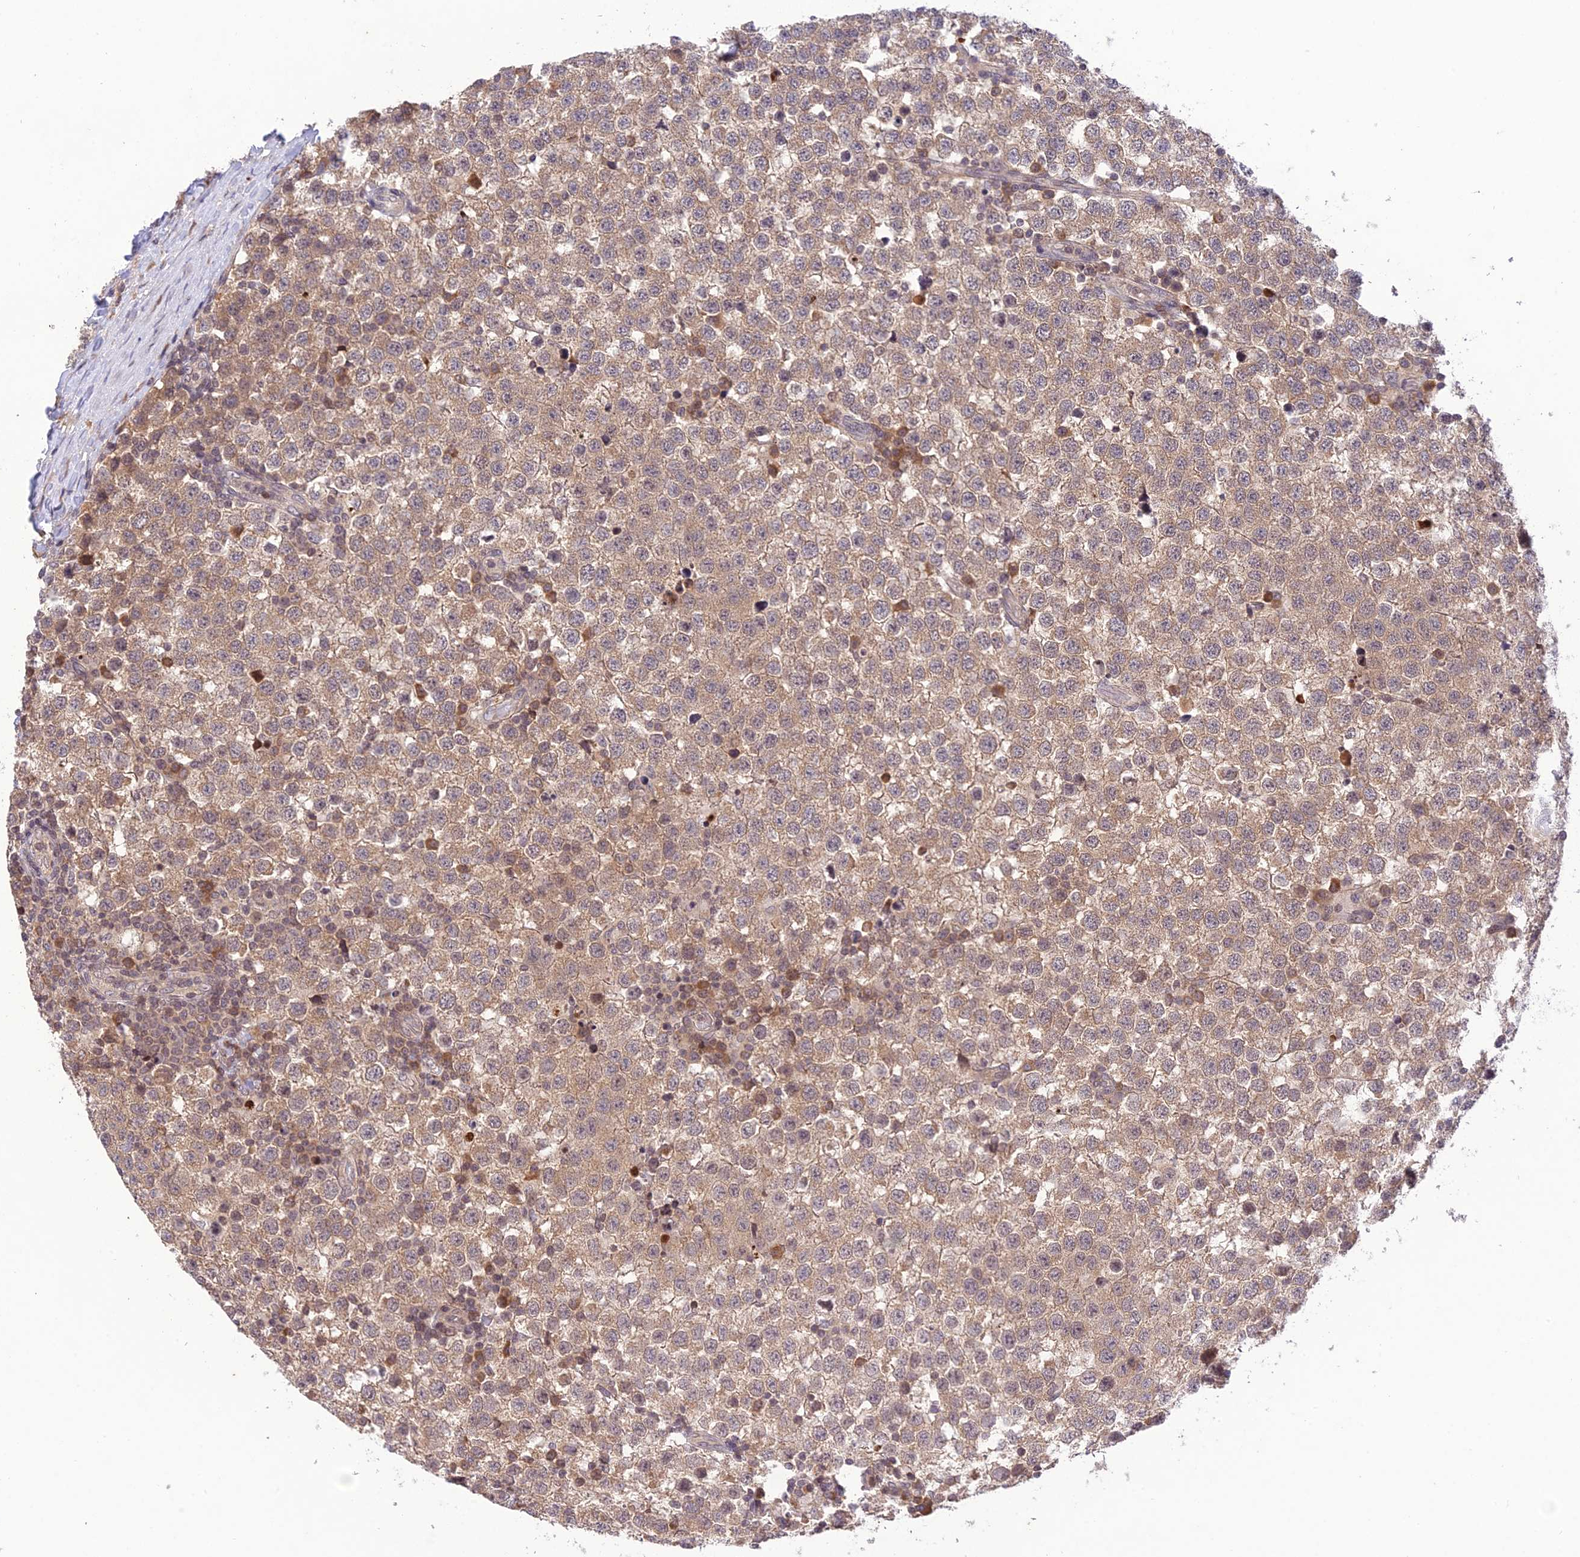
{"staining": {"intensity": "moderate", "quantity": ">75%", "location": "cytoplasmic/membranous"}, "tissue": "testis cancer", "cell_type": "Tumor cells", "image_type": "cancer", "snomed": [{"axis": "morphology", "description": "Seminoma, NOS"}, {"axis": "topography", "description": "Testis"}], "caption": "The immunohistochemical stain highlights moderate cytoplasmic/membranous positivity in tumor cells of testis seminoma tissue.", "gene": "TEKT1", "patient": {"sex": "male", "age": 34}}